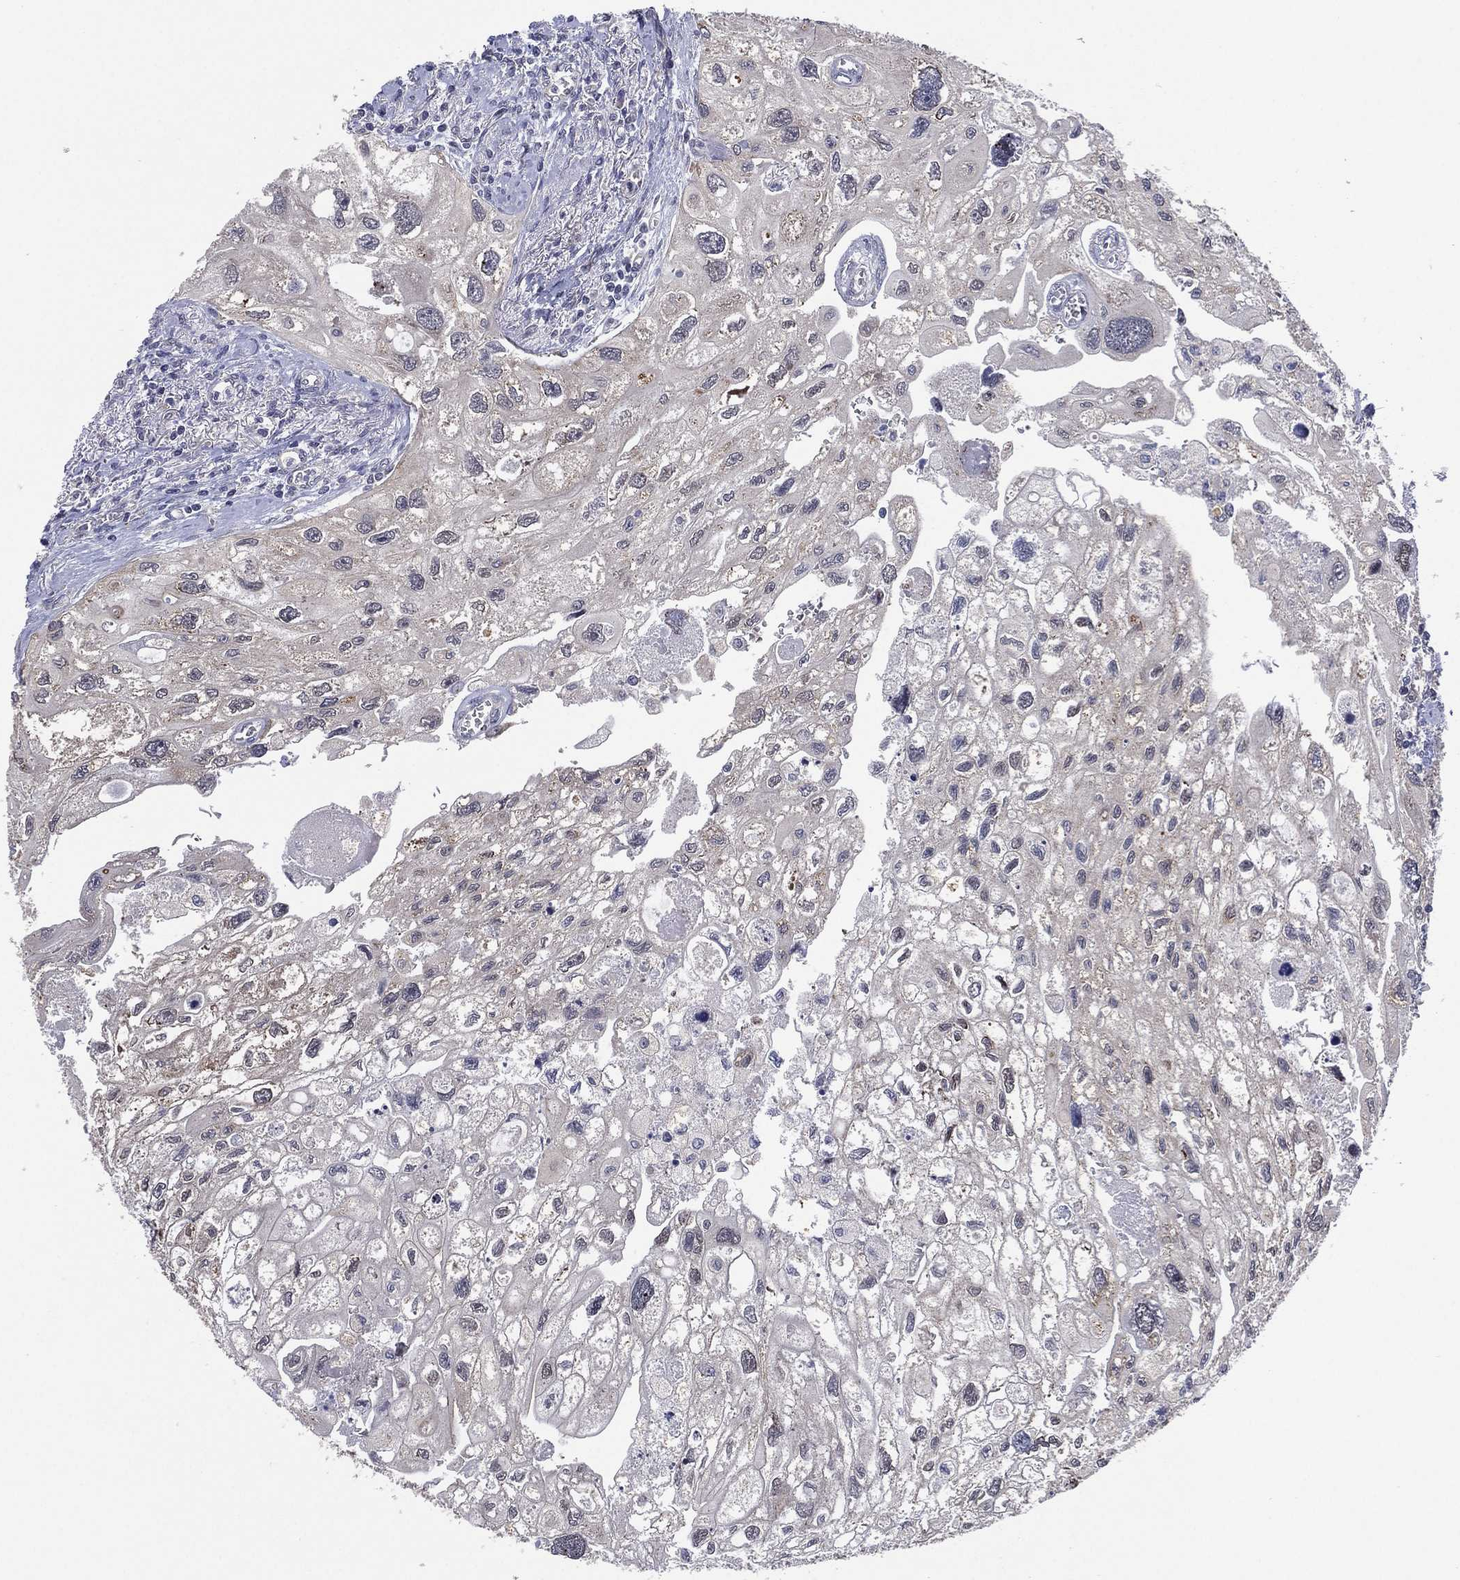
{"staining": {"intensity": "negative", "quantity": "none", "location": "none"}, "tissue": "urothelial cancer", "cell_type": "Tumor cells", "image_type": "cancer", "snomed": [{"axis": "morphology", "description": "Urothelial carcinoma, High grade"}, {"axis": "topography", "description": "Urinary bladder"}], "caption": "Immunohistochemistry (IHC) of urothelial carcinoma (high-grade) shows no staining in tumor cells. The staining was performed using DAB to visualize the protein expression in brown, while the nuclei were stained in blue with hematoxylin (Magnification: 20x).", "gene": "SELENOO", "patient": {"sex": "male", "age": 59}}